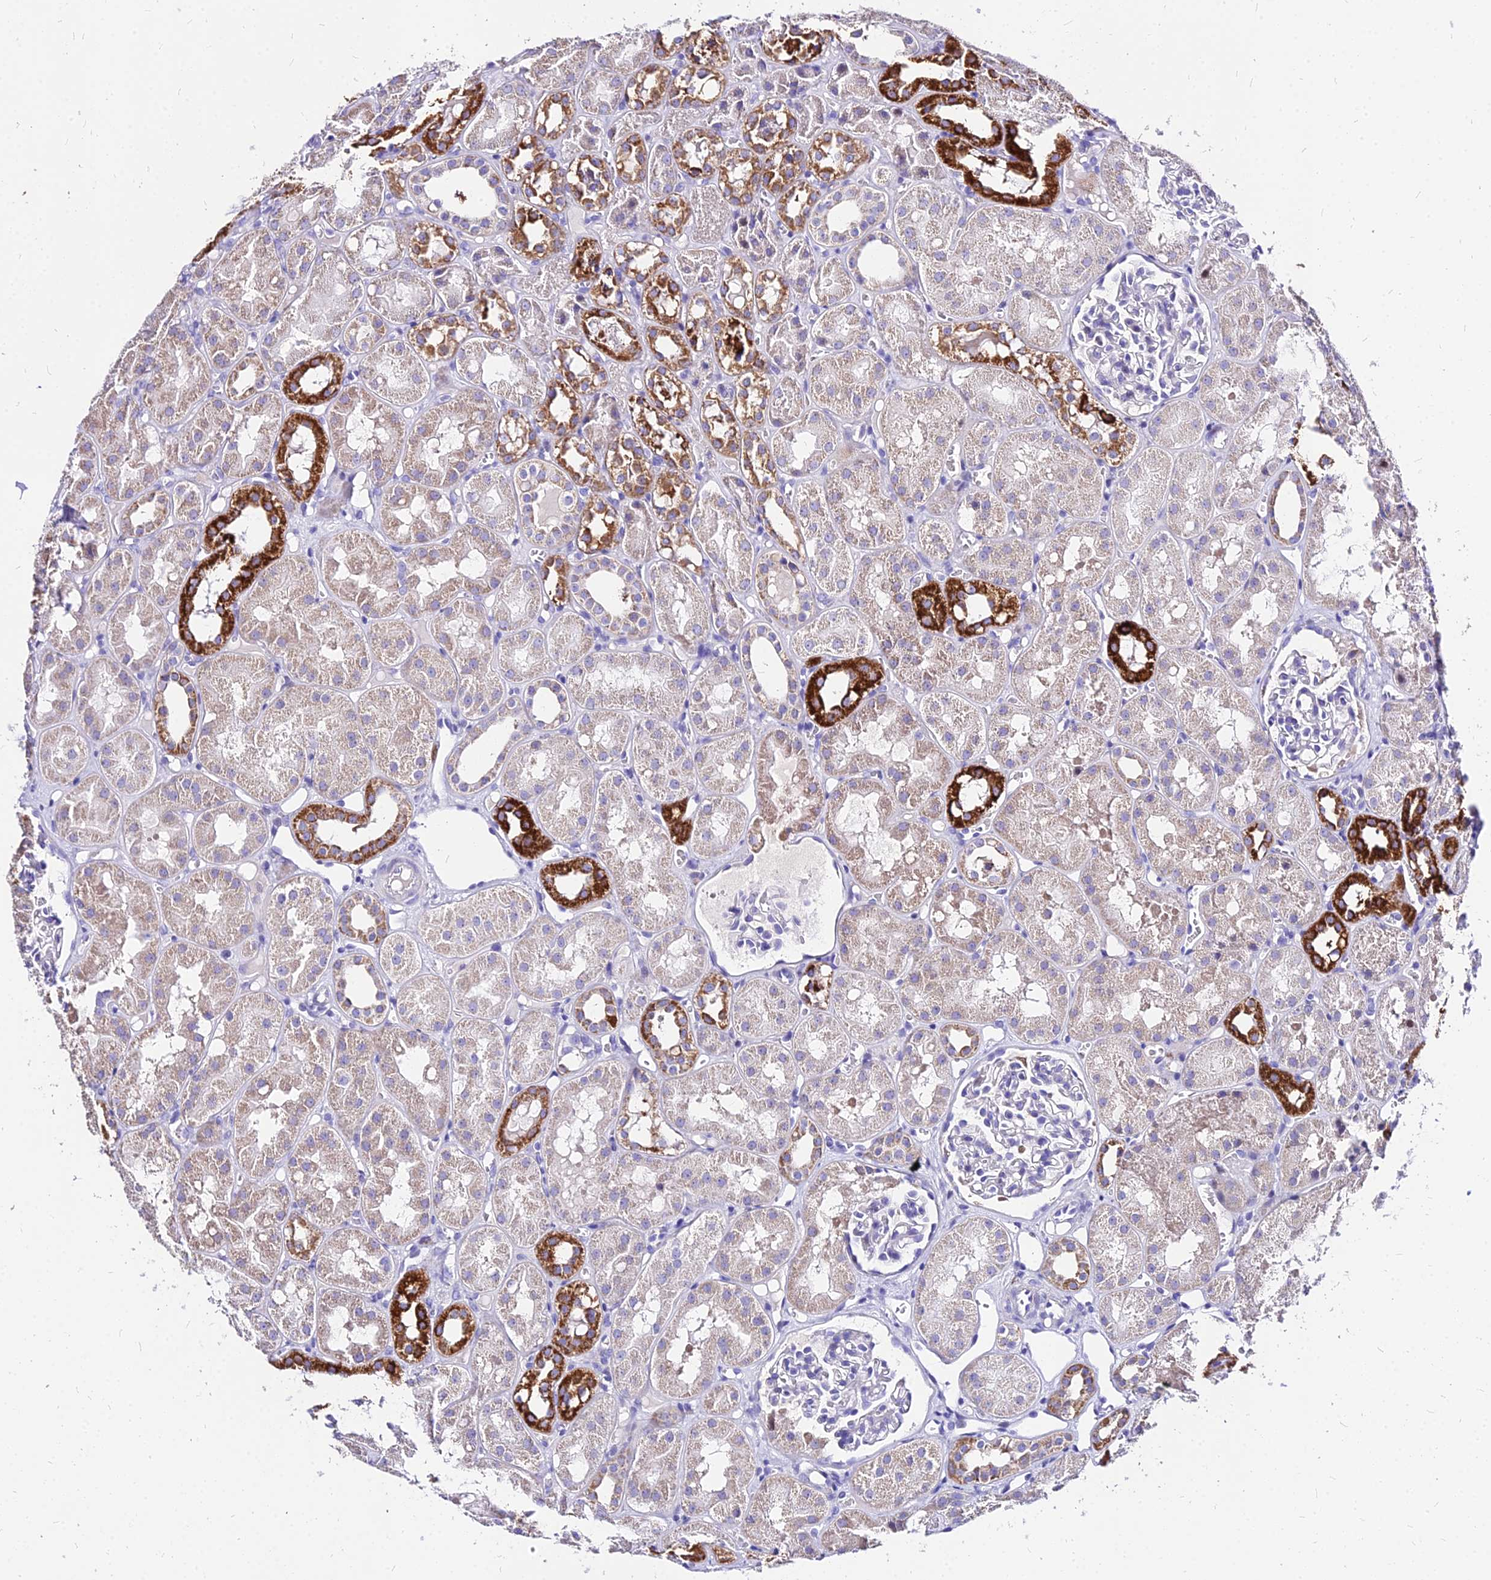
{"staining": {"intensity": "negative", "quantity": "none", "location": "none"}, "tissue": "kidney", "cell_type": "Cells in glomeruli", "image_type": "normal", "snomed": [{"axis": "morphology", "description": "Normal tissue, NOS"}, {"axis": "topography", "description": "Kidney"}], "caption": "This is an immunohistochemistry (IHC) histopathology image of unremarkable human kidney. There is no positivity in cells in glomeruli.", "gene": "CARD18", "patient": {"sex": "male", "age": 16}}